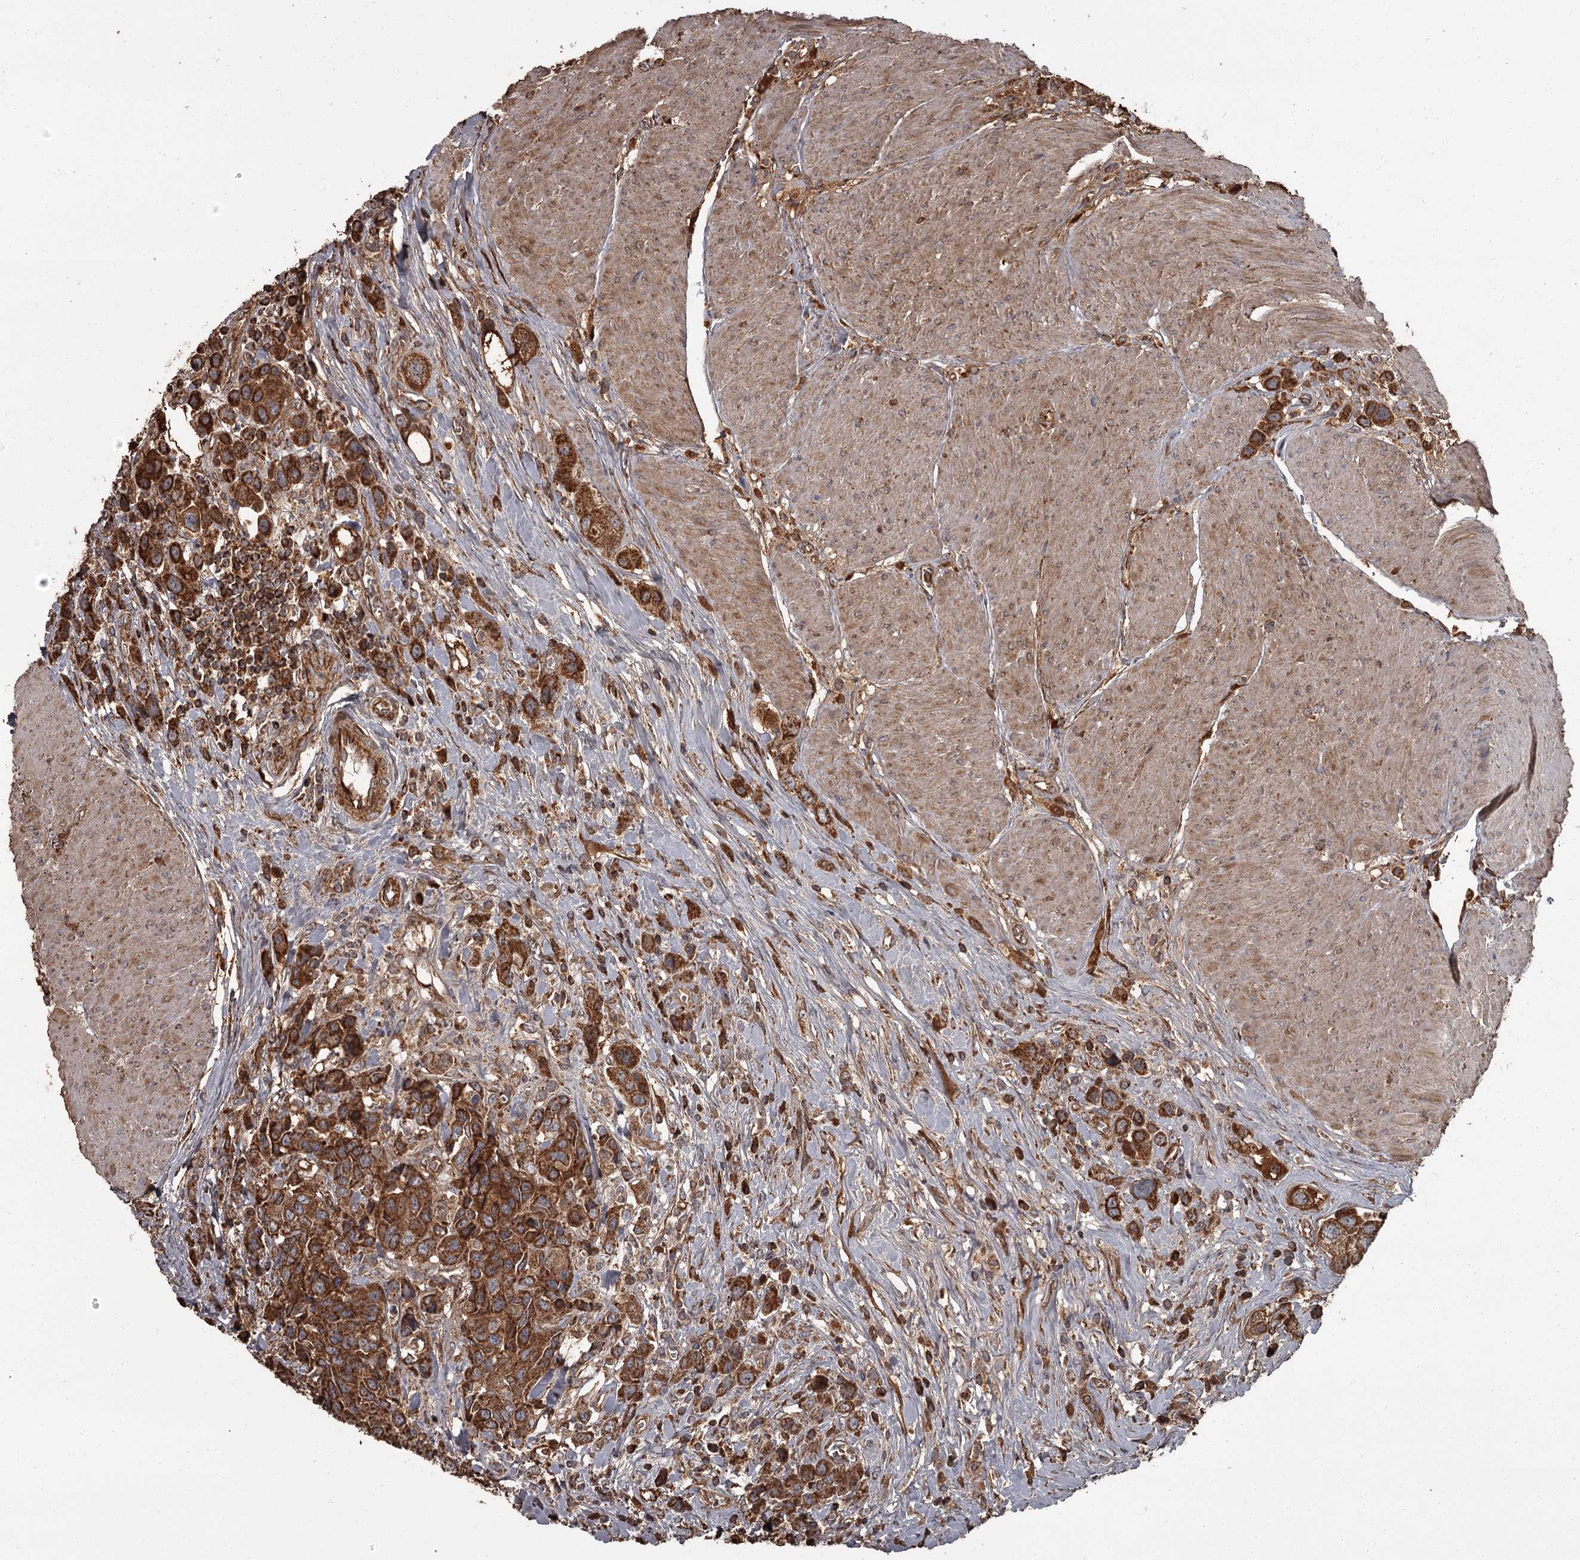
{"staining": {"intensity": "strong", "quantity": ">75%", "location": "cytoplasmic/membranous"}, "tissue": "urothelial cancer", "cell_type": "Tumor cells", "image_type": "cancer", "snomed": [{"axis": "morphology", "description": "Urothelial carcinoma, High grade"}, {"axis": "topography", "description": "Urinary bladder"}], "caption": "Immunohistochemistry (IHC) image of urothelial cancer stained for a protein (brown), which shows high levels of strong cytoplasmic/membranous positivity in approximately >75% of tumor cells.", "gene": "THAP9", "patient": {"sex": "male", "age": 50}}